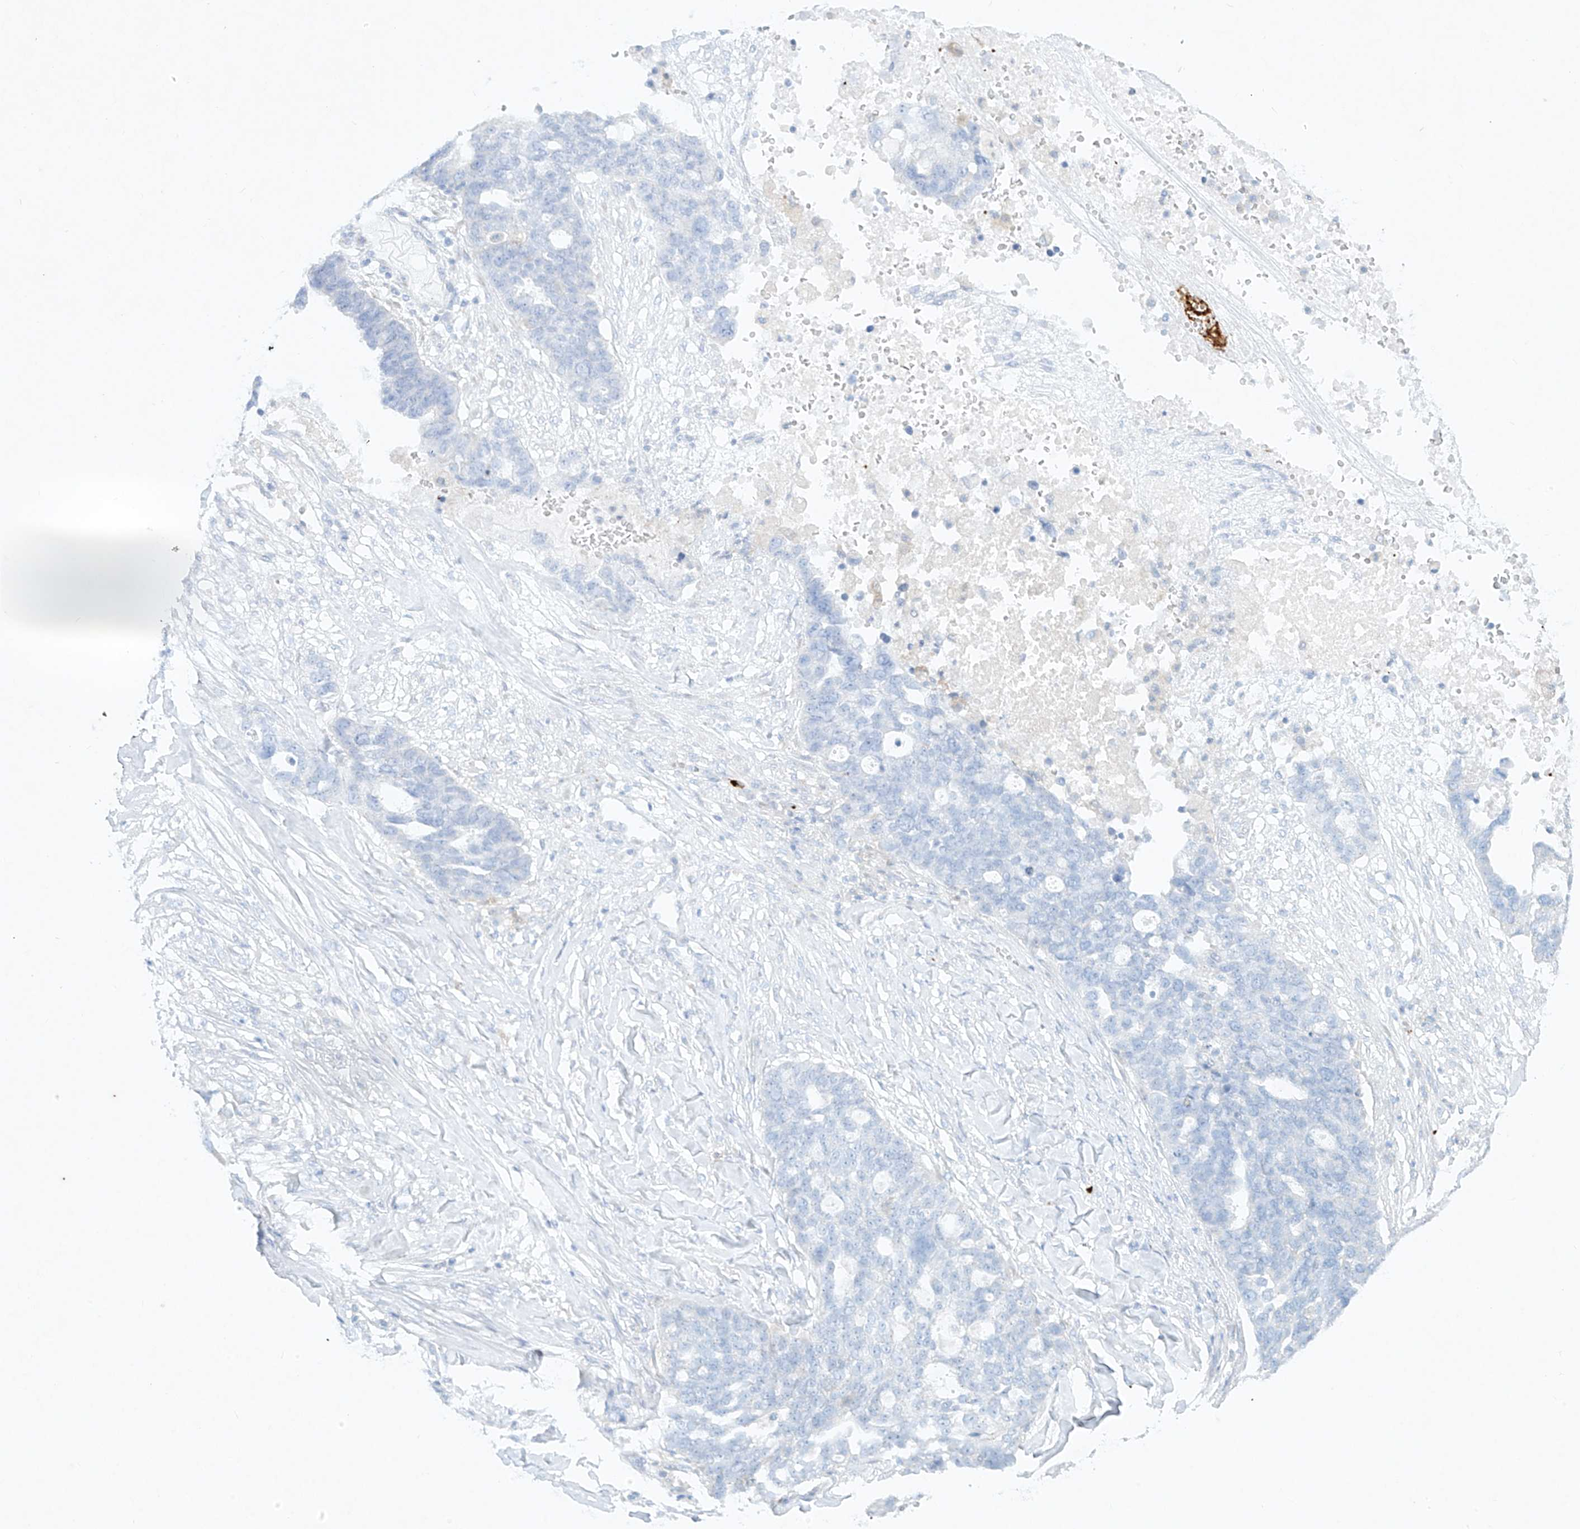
{"staining": {"intensity": "negative", "quantity": "none", "location": "none"}, "tissue": "ovarian cancer", "cell_type": "Tumor cells", "image_type": "cancer", "snomed": [{"axis": "morphology", "description": "Cystadenocarcinoma, serous, NOS"}, {"axis": "topography", "description": "Ovary"}], "caption": "Ovarian cancer stained for a protein using immunohistochemistry (IHC) reveals no staining tumor cells.", "gene": "PLEK", "patient": {"sex": "female", "age": 59}}